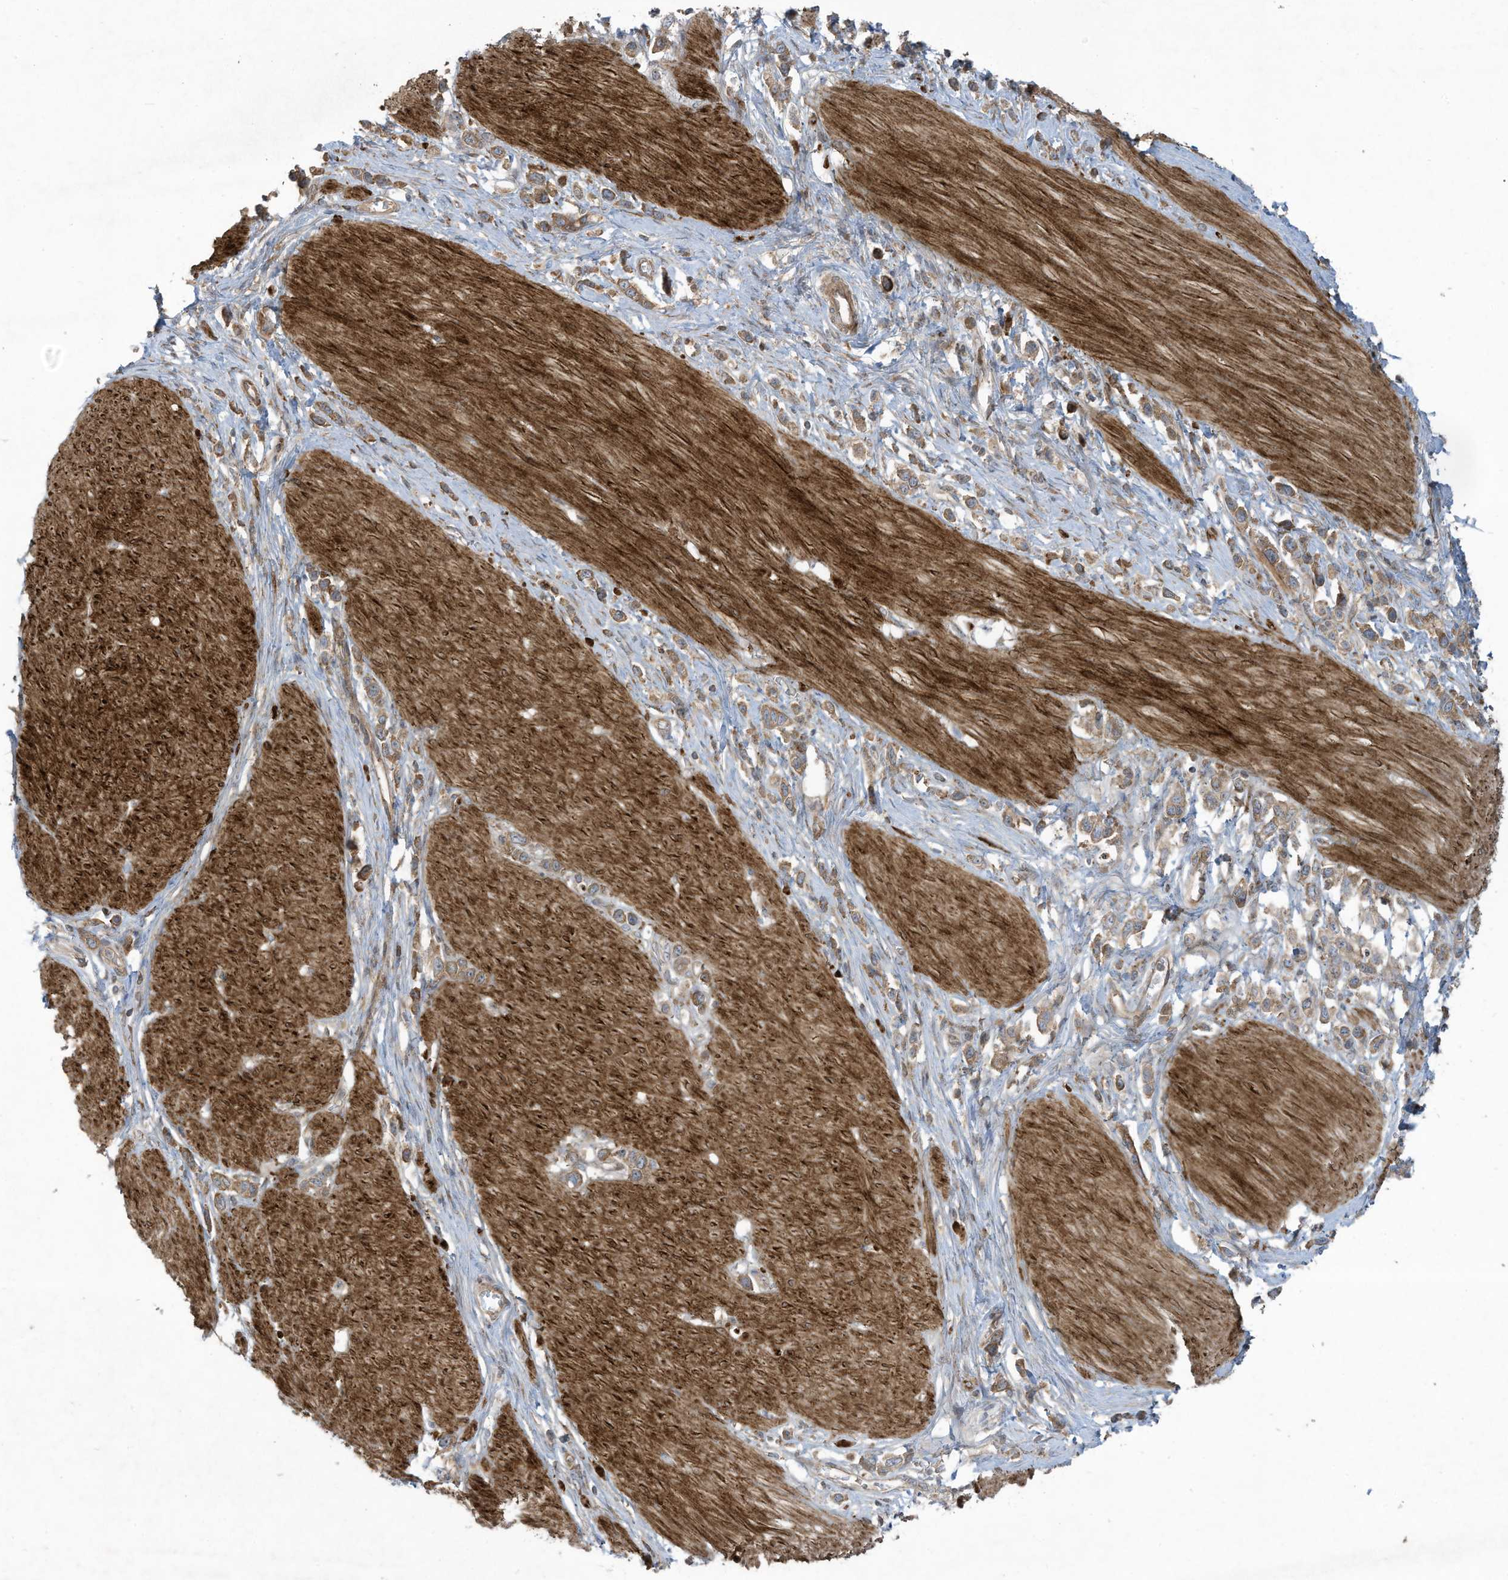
{"staining": {"intensity": "weak", "quantity": ">75%", "location": "cytoplasmic/membranous"}, "tissue": "stomach cancer", "cell_type": "Tumor cells", "image_type": "cancer", "snomed": [{"axis": "morphology", "description": "Adenocarcinoma, NOS"}, {"axis": "topography", "description": "Stomach"}], "caption": "Brown immunohistochemical staining in human stomach adenocarcinoma displays weak cytoplasmic/membranous positivity in approximately >75% of tumor cells.", "gene": "DDIT4", "patient": {"sex": "female", "age": 65}}